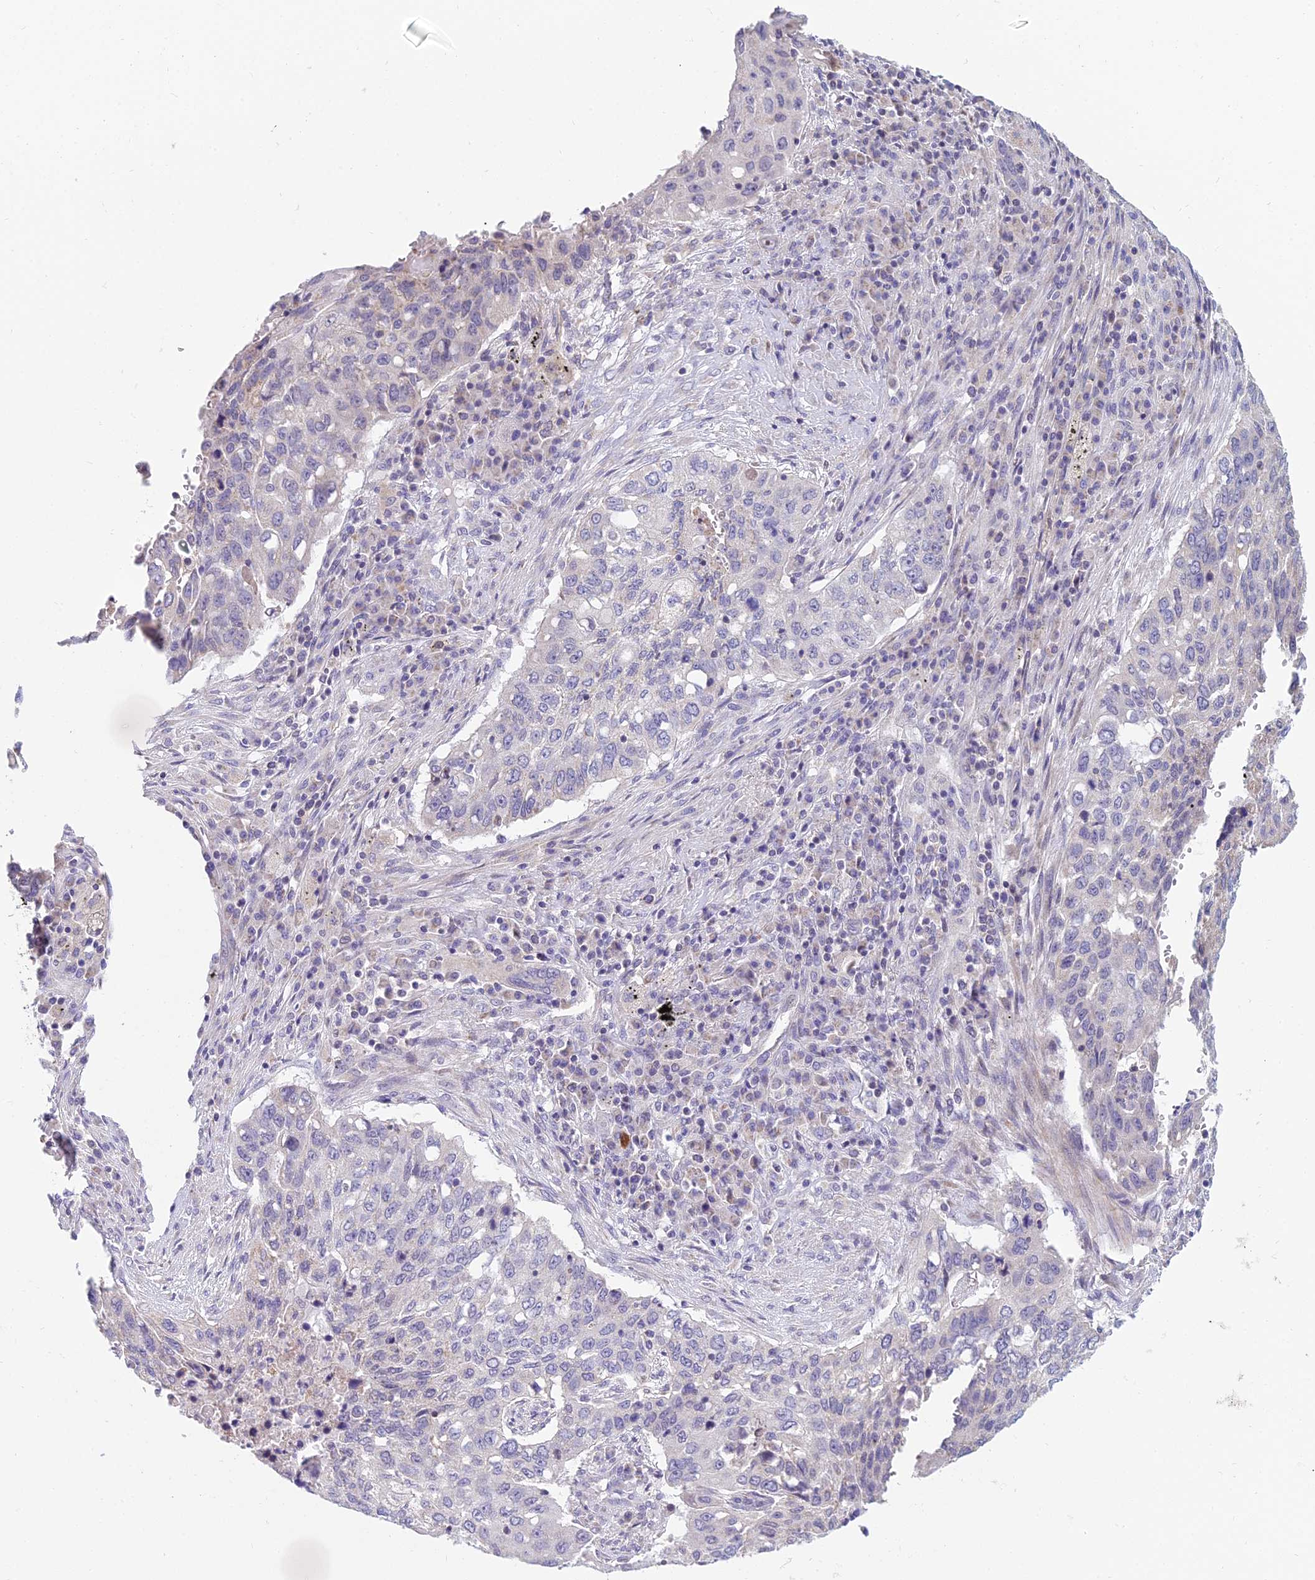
{"staining": {"intensity": "negative", "quantity": "none", "location": "none"}, "tissue": "lung cancer", "cell_type": "Tumor cells", "image_type": "cancer", "snomed": [{"axis": "morphology", "description": "Squamous cell carcinoma, NOS"}, {"axis": "topography", "description": "Lung"}], "caption": "Tumor cells show no significant staining in lung cancer (squamous cell carcinoma). The staining is performed using DAB (3,3'-diaminobenzidine) brown chromogen with nuclei counter-stained in using hematoxylin.", "gene": "CFAP206", "patient": {"sex": "female", "age": 63}}